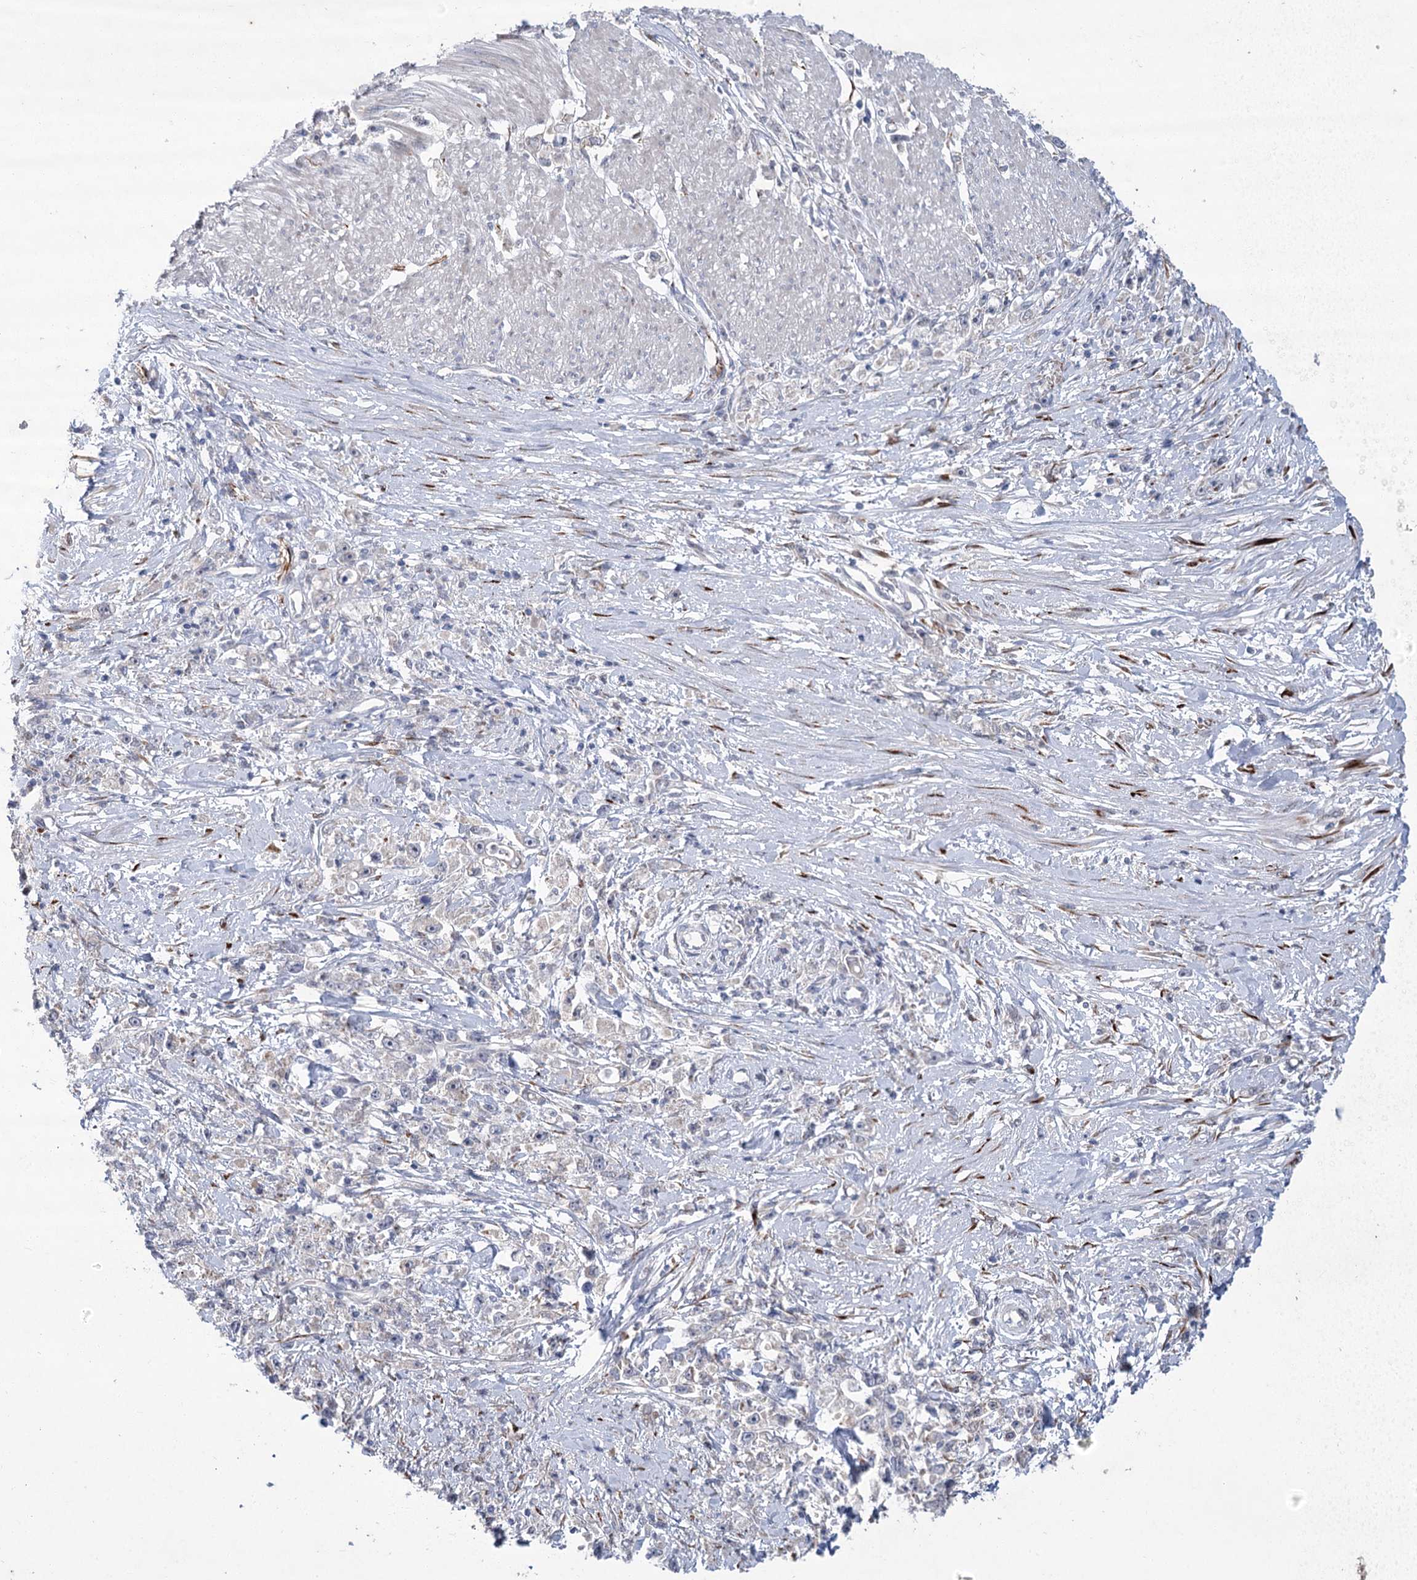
{"staining": {"intensity": "negative", "quantity": "none", "location": "none"}, "tissue": "stomach cancer", "cell_type": "Tumor cells", "image_type": "cancer", "snomed": [{"axis": "morphology", "description": "Adenocarcinoma, NOS"}, {"axis": "topography", "description": "Stomach"}], "caption": "This is an immunohistochemistry micrograph of human stomach adenocarcinoma. There is no expression in tumor cells.", "gene": "GCNT4", "patient": {"sex": "female", "age": 59}}